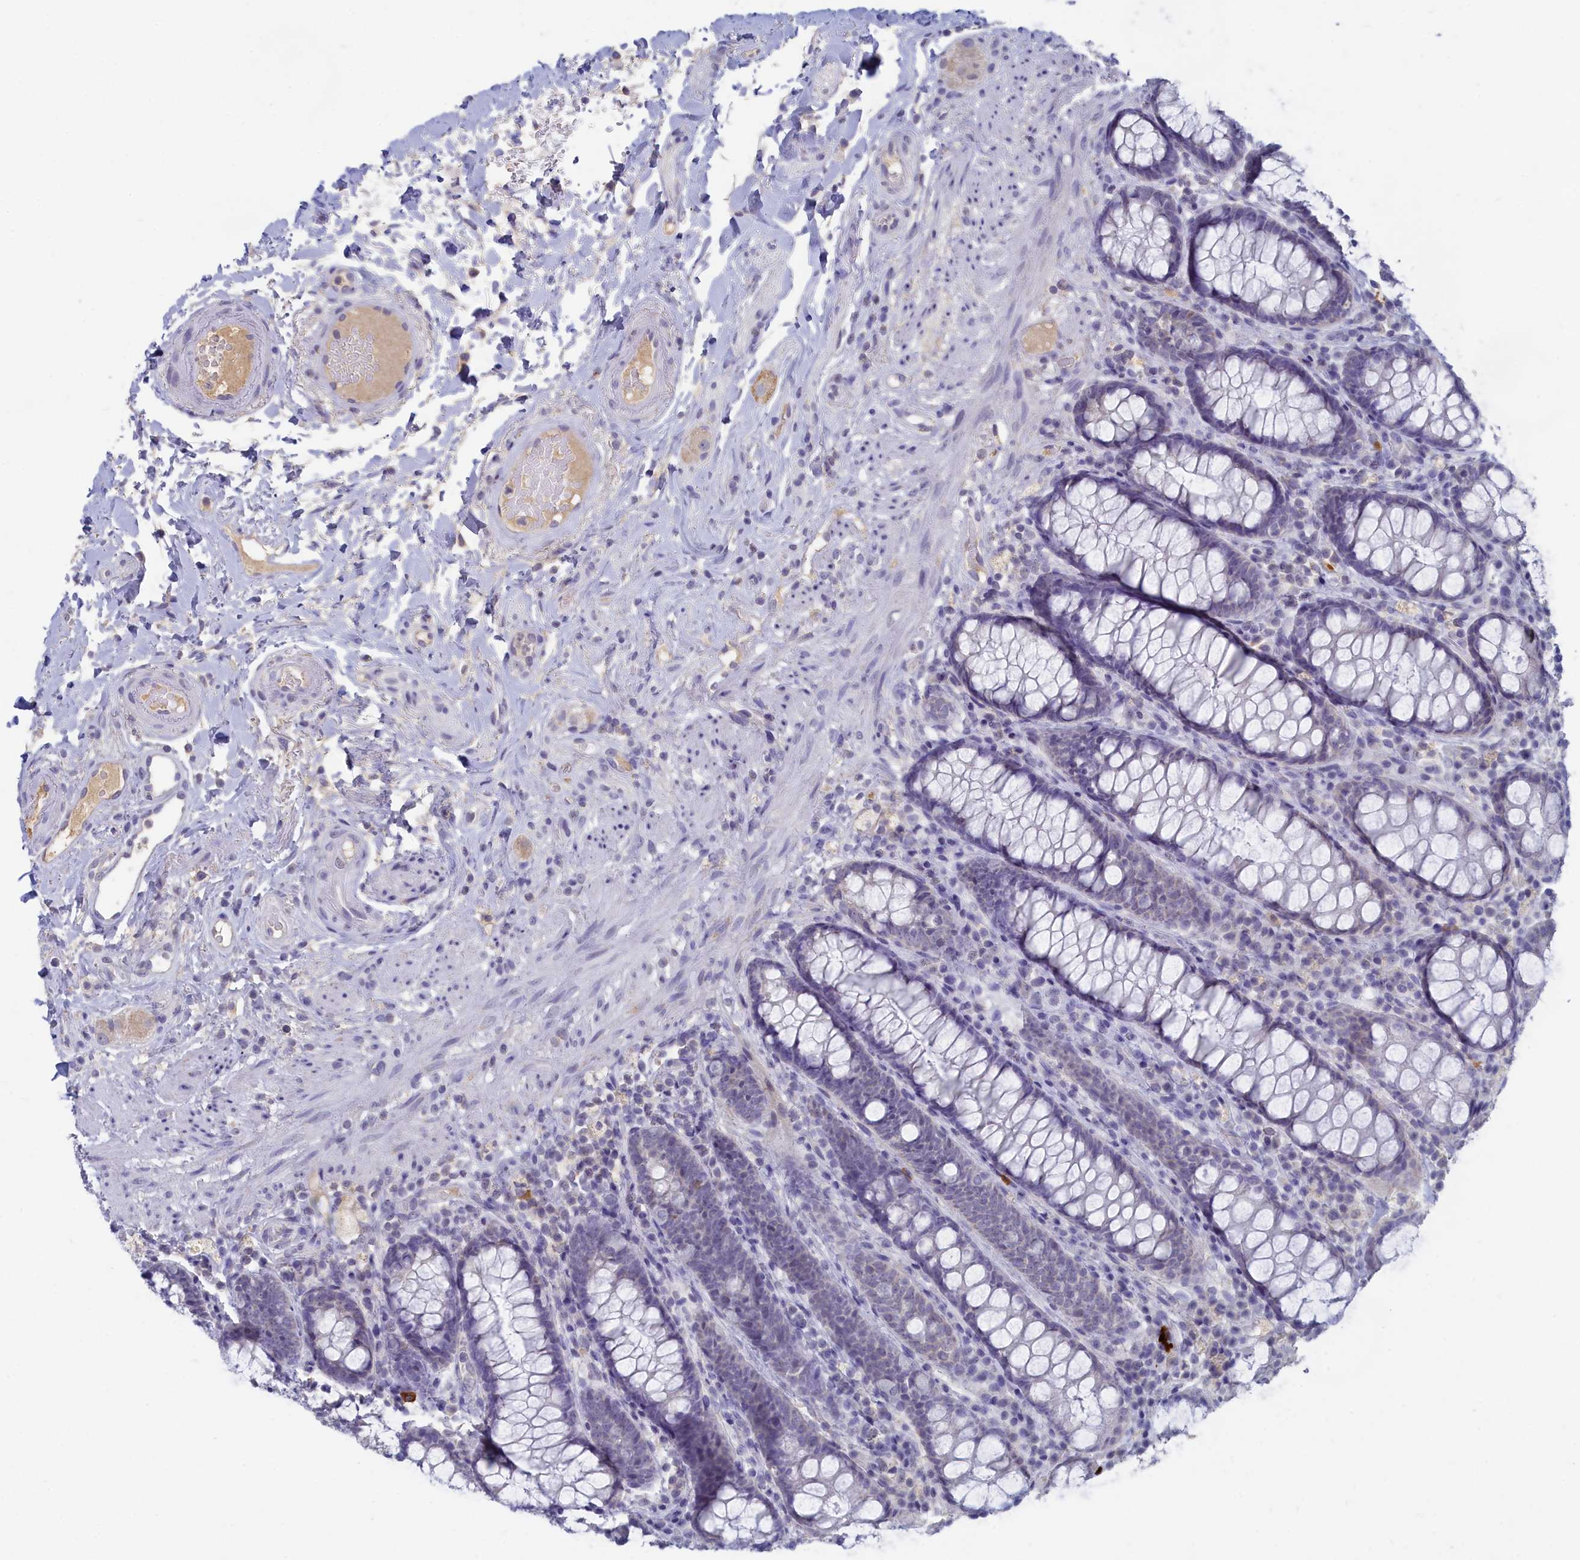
{"staining": {"intensity": "negative", "quantity": "none", "location": "none"}, "tissue": "rectum", "cell_type": "Glandular cells", "image_type": "normal", "snomed": [{"axis": "morphology", "description": "Normal tissue, NOS"}, {"axis": "topography", "description": "Rectum"}], "caption": "Immunohistochemistry (IHC) histopathology image of normal human rectum stained for a protein (brown), which shows no staining in glandular cells.", "gene": "LRIF1", "patient": {"sex": "male", "age": 83}}